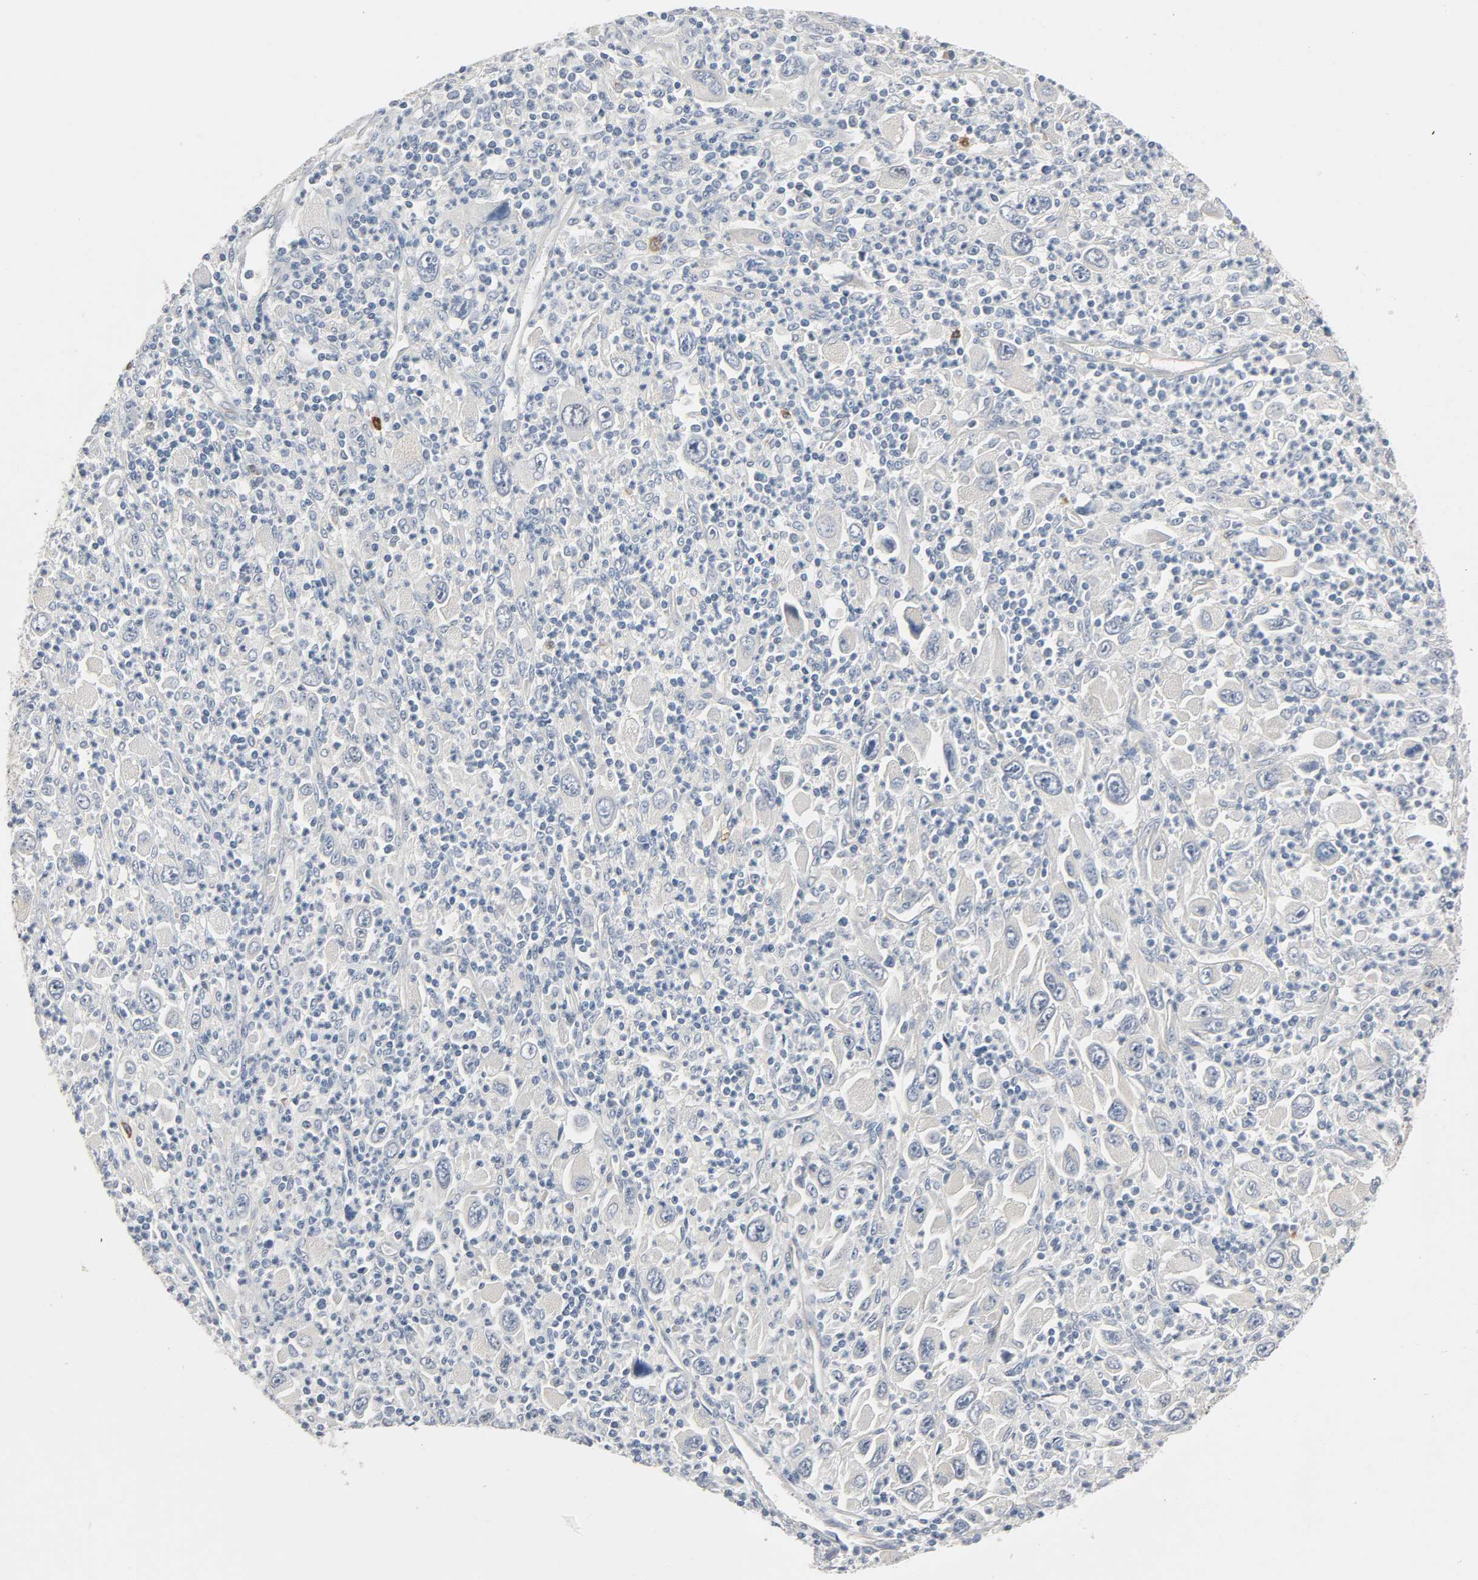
{"staining": {"intensity": "negative", "quantity": "none", "location": "none"}, "tissue": "melanoma", "cell_type": "Tumor cells", "image_type": "cancer", "snomed": [{"axis": "morphology", "description": "Malignant melanoma, Metastatic site"}, {"axis": "topography", "description": "Skin"}], "caption": "The immunohistochemistry micrograph has no significant expression in tumor cells of melanoma tissue. Brightfield microscopy of immunohistochemistry stained with DAB (3,3'-diaminobenzidine) (brown) and hematoxylin (blue), captured at high magnification.", "gene": "LIMCH1", "patient": {"sex": "female", "age": 56}}